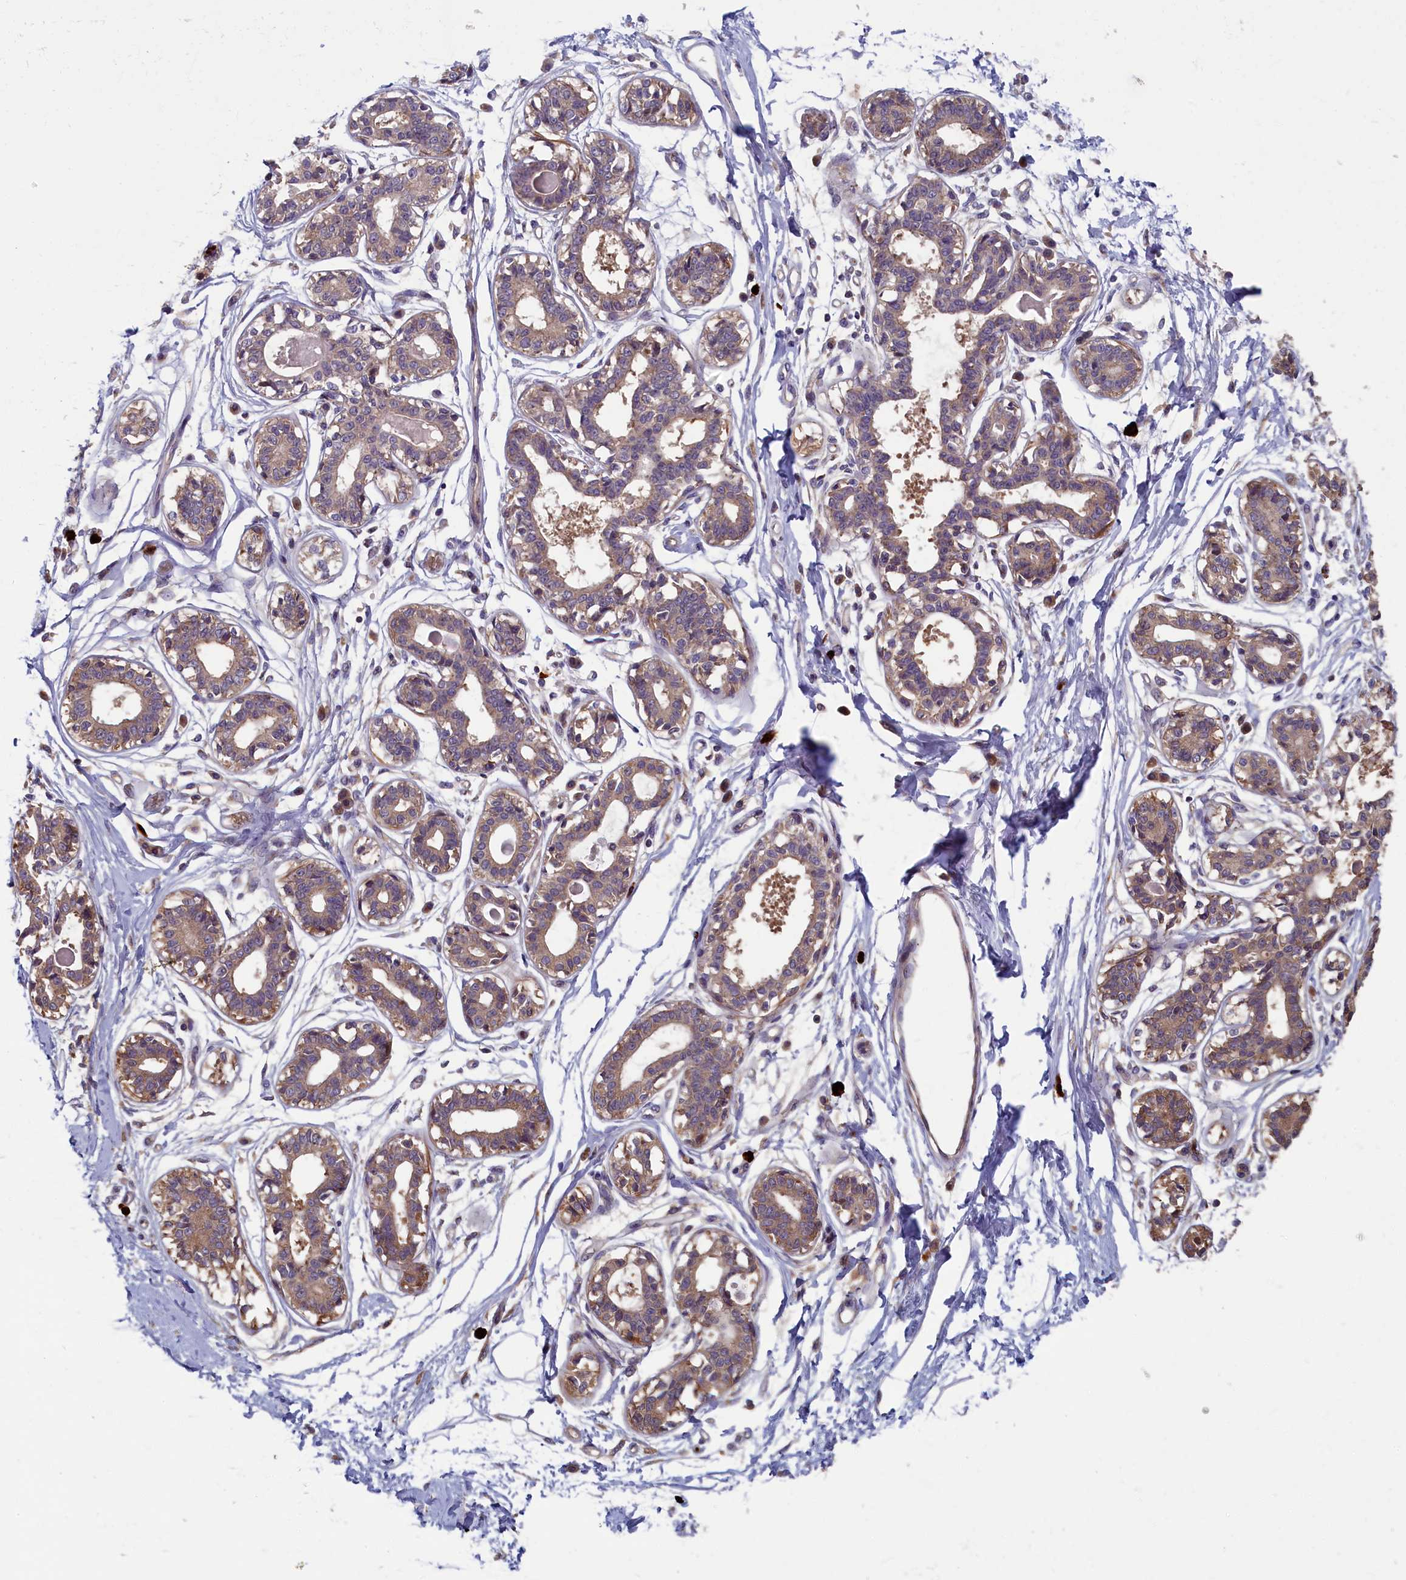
{"staining": {"intensity": "negative", "quantity": "none", "location": "none"}, "tissue": "breast", "cell_type": "Adipocytes", "image_type": "normal", "snomed": [{"axis": "morphology", "description": "Normal tissue, NOS"}, {"axis": "topography", "description": "Breast"}], "caption": "Image shows no protein positivity in adipocytes of benign breast. Nuclei are stained in blue.", "gene": "TNK2", "patient": {"sex": "female", "age": 45}}